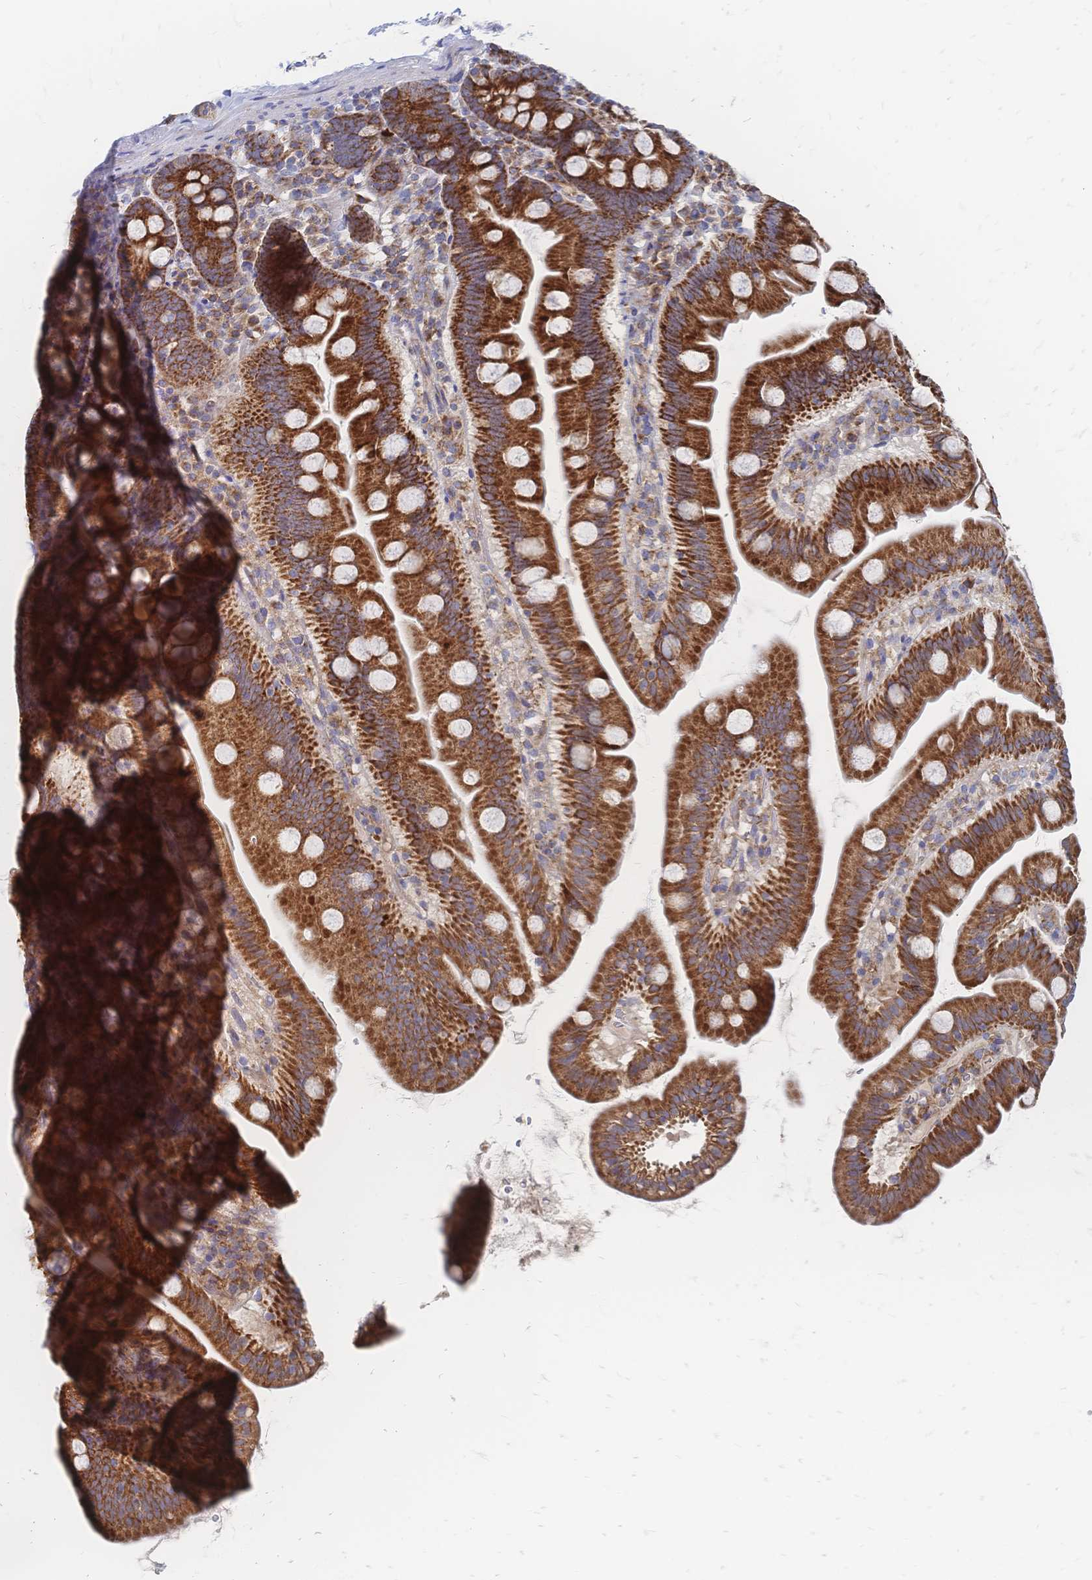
{"staining": {"intensity": "strong", "quantity": ">75%", "location": "cytoplasmic/membranous"}, "tissue": "small intestine", "cell_type": "Glandular cells", "image_type": "normal", "snomed": [{"axis": "morphology", "description": "Normal tissue, NOS"}, {"axis": "topography", "description": "Small intestine"}], "caption": "Unremarkable small intestine was stained to show a protein in brown. There is high levels of strong cytoplasmic/membranous positivity in approximately >75% of glandular cells. Immunohistochemistry (ihc) stains the protein of interest in brown and the nuclei are stained blue.", "gene": "SORBS1", "patient": {"sex": "female", "age": 68}}